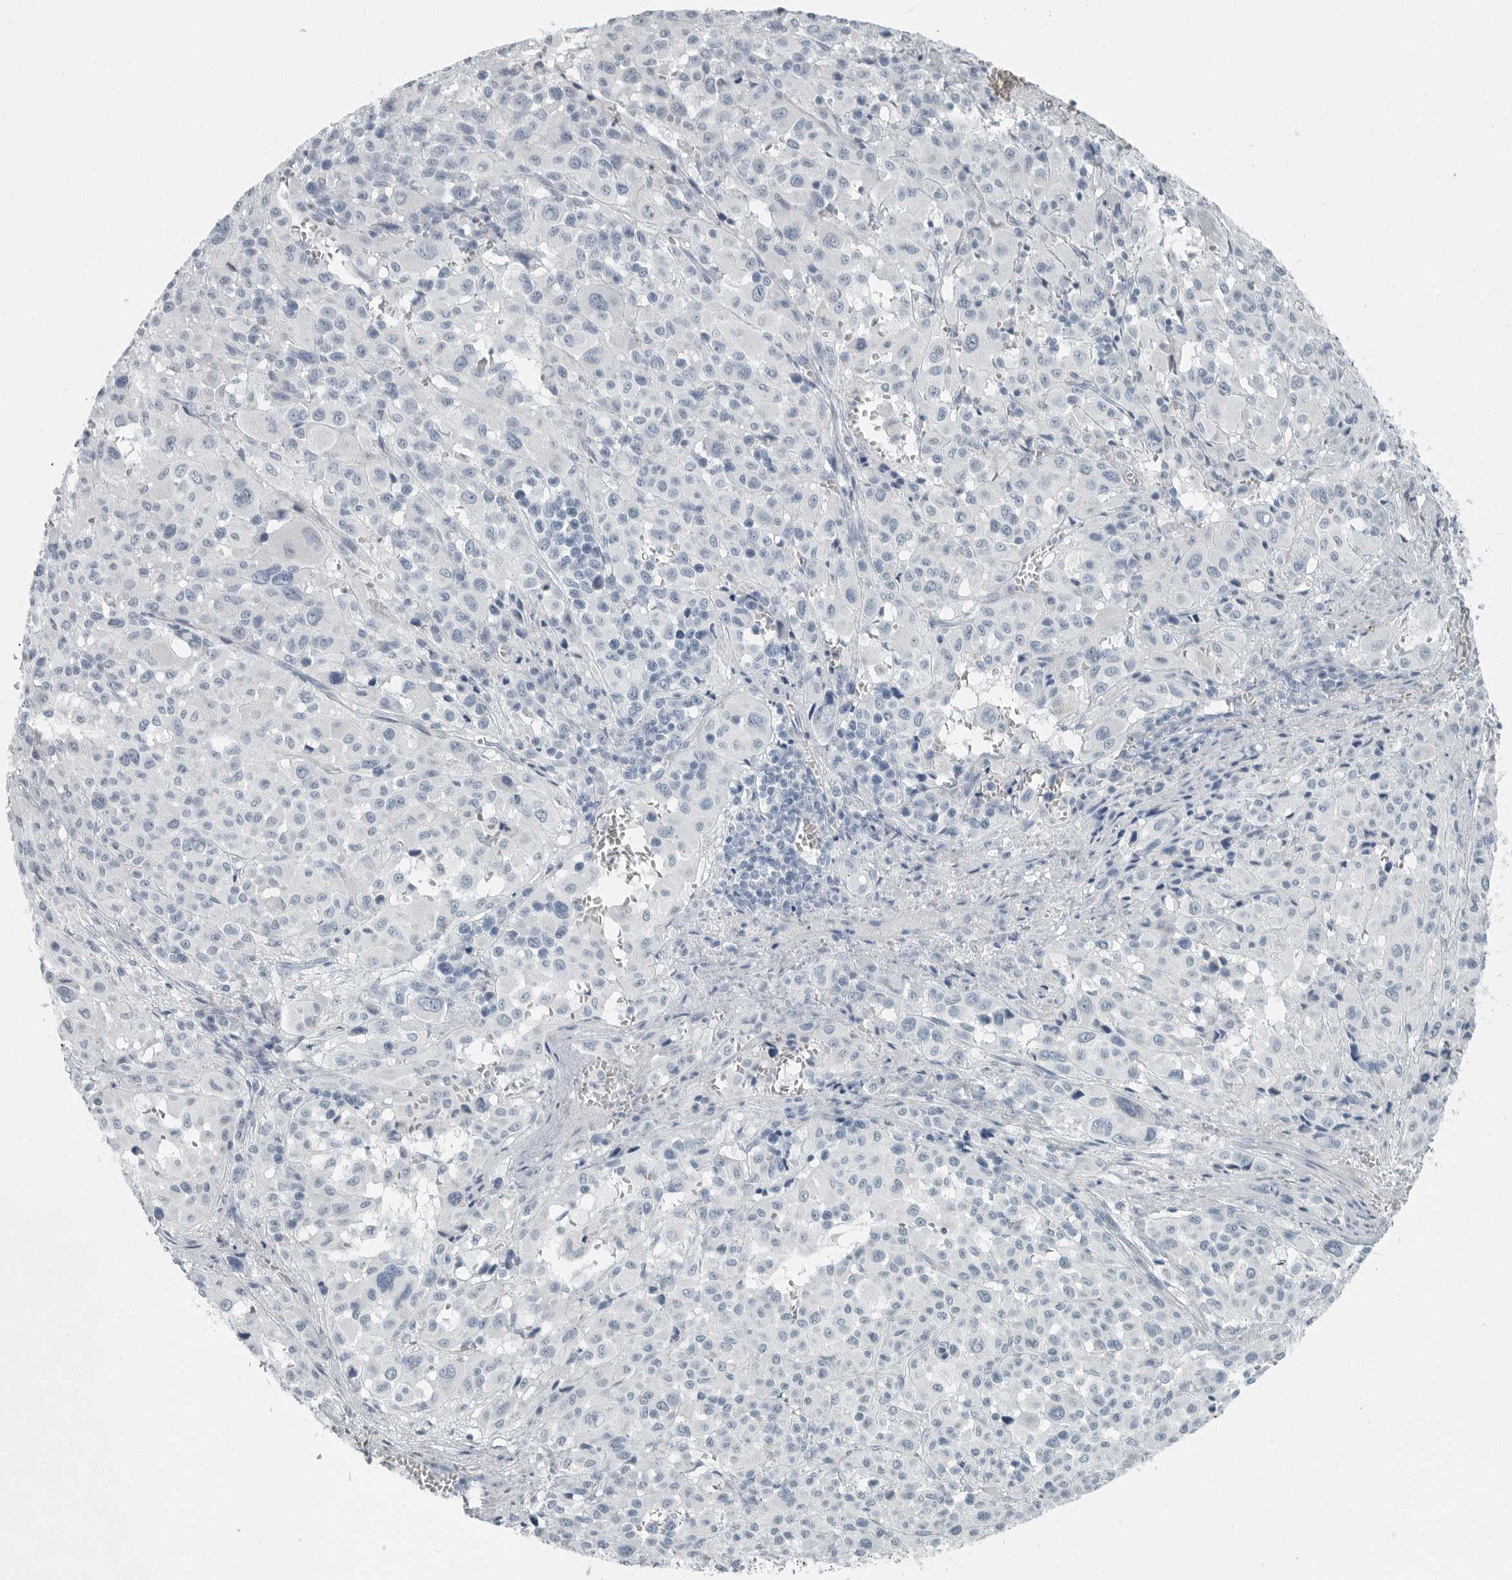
{"staining": {"intensity": "negative", "quantity": "none", "location": "none"}, "tissue": "melanoma", "cell_type": "Tumor cells", "image_type": "cancer", "snomed": [{"axis": "morphology", "description": "Malignant melanoma, Metastatic site"}, {"axis": "topography", "description": "Skin"}], "caption": "Malignant melanoma (metastatic site) stained for a protein using immunohistochemistry demonstrates no positivity tumor cells.", "gene": "ZPBP2", "patient": {"sex": "female", "age": 74}}